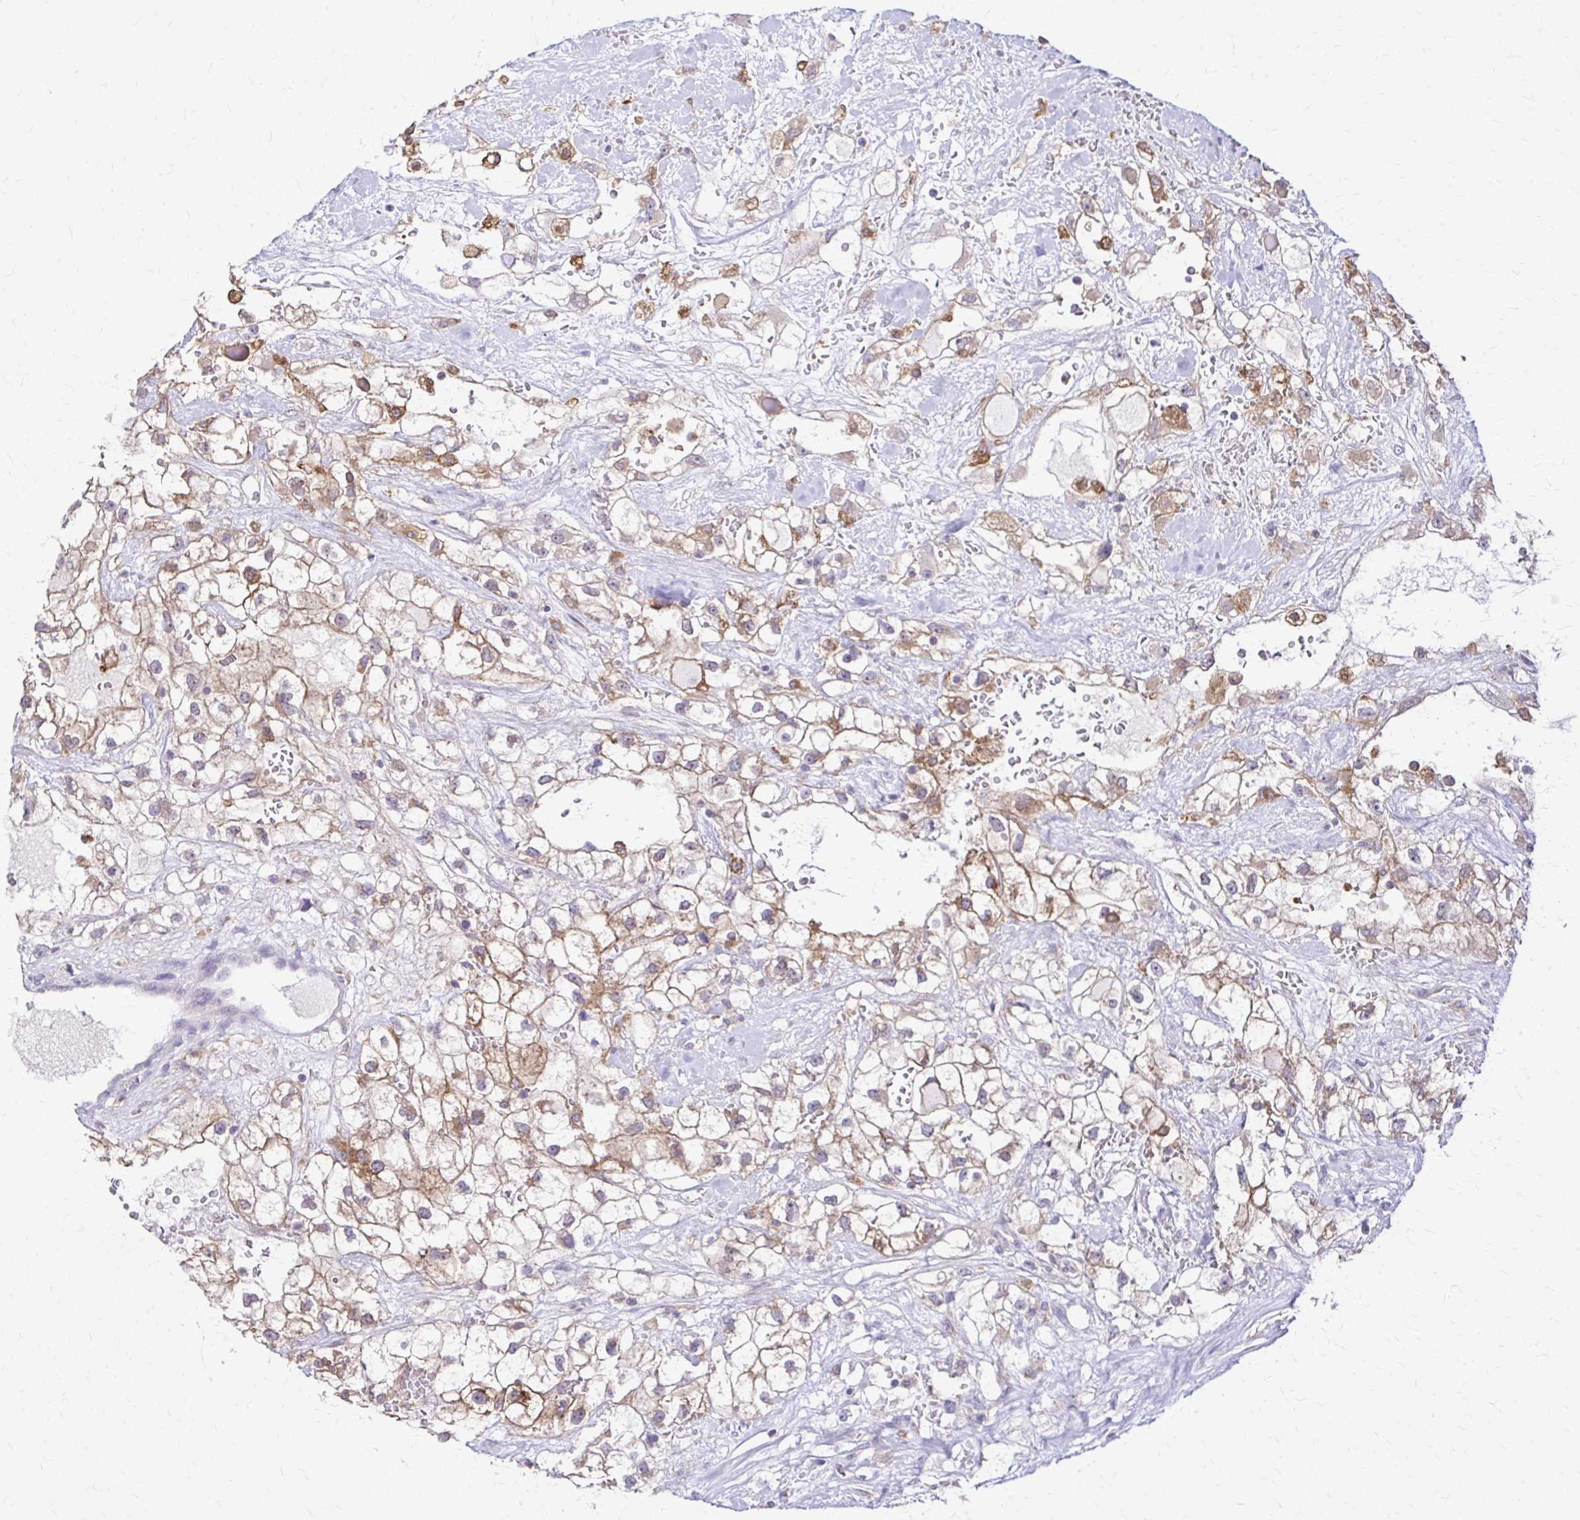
{"staining": {"intensity": "moderate", "quantity": "25%-75%", "location": "cytoplasmic/membranous"}, "tissue": "renal cancer", "cell_type": "Tumor cells", "image_type": "cancer", "snomed": [{"axis": "morphology", "description": "Adenocarcinoma, NOS"}, {"axis": "topography", "description": "Kidney"}], "caption": "A brown stain labels moderate cytoplasmic/membranous expression of a protein in renal adenocarcinoma tumor cells. (DAB IHC, brown staining for protein, blue staining for nuclei).", "gene": "PIK3AP1", "patient": {"sex": "male", "age": 59}}